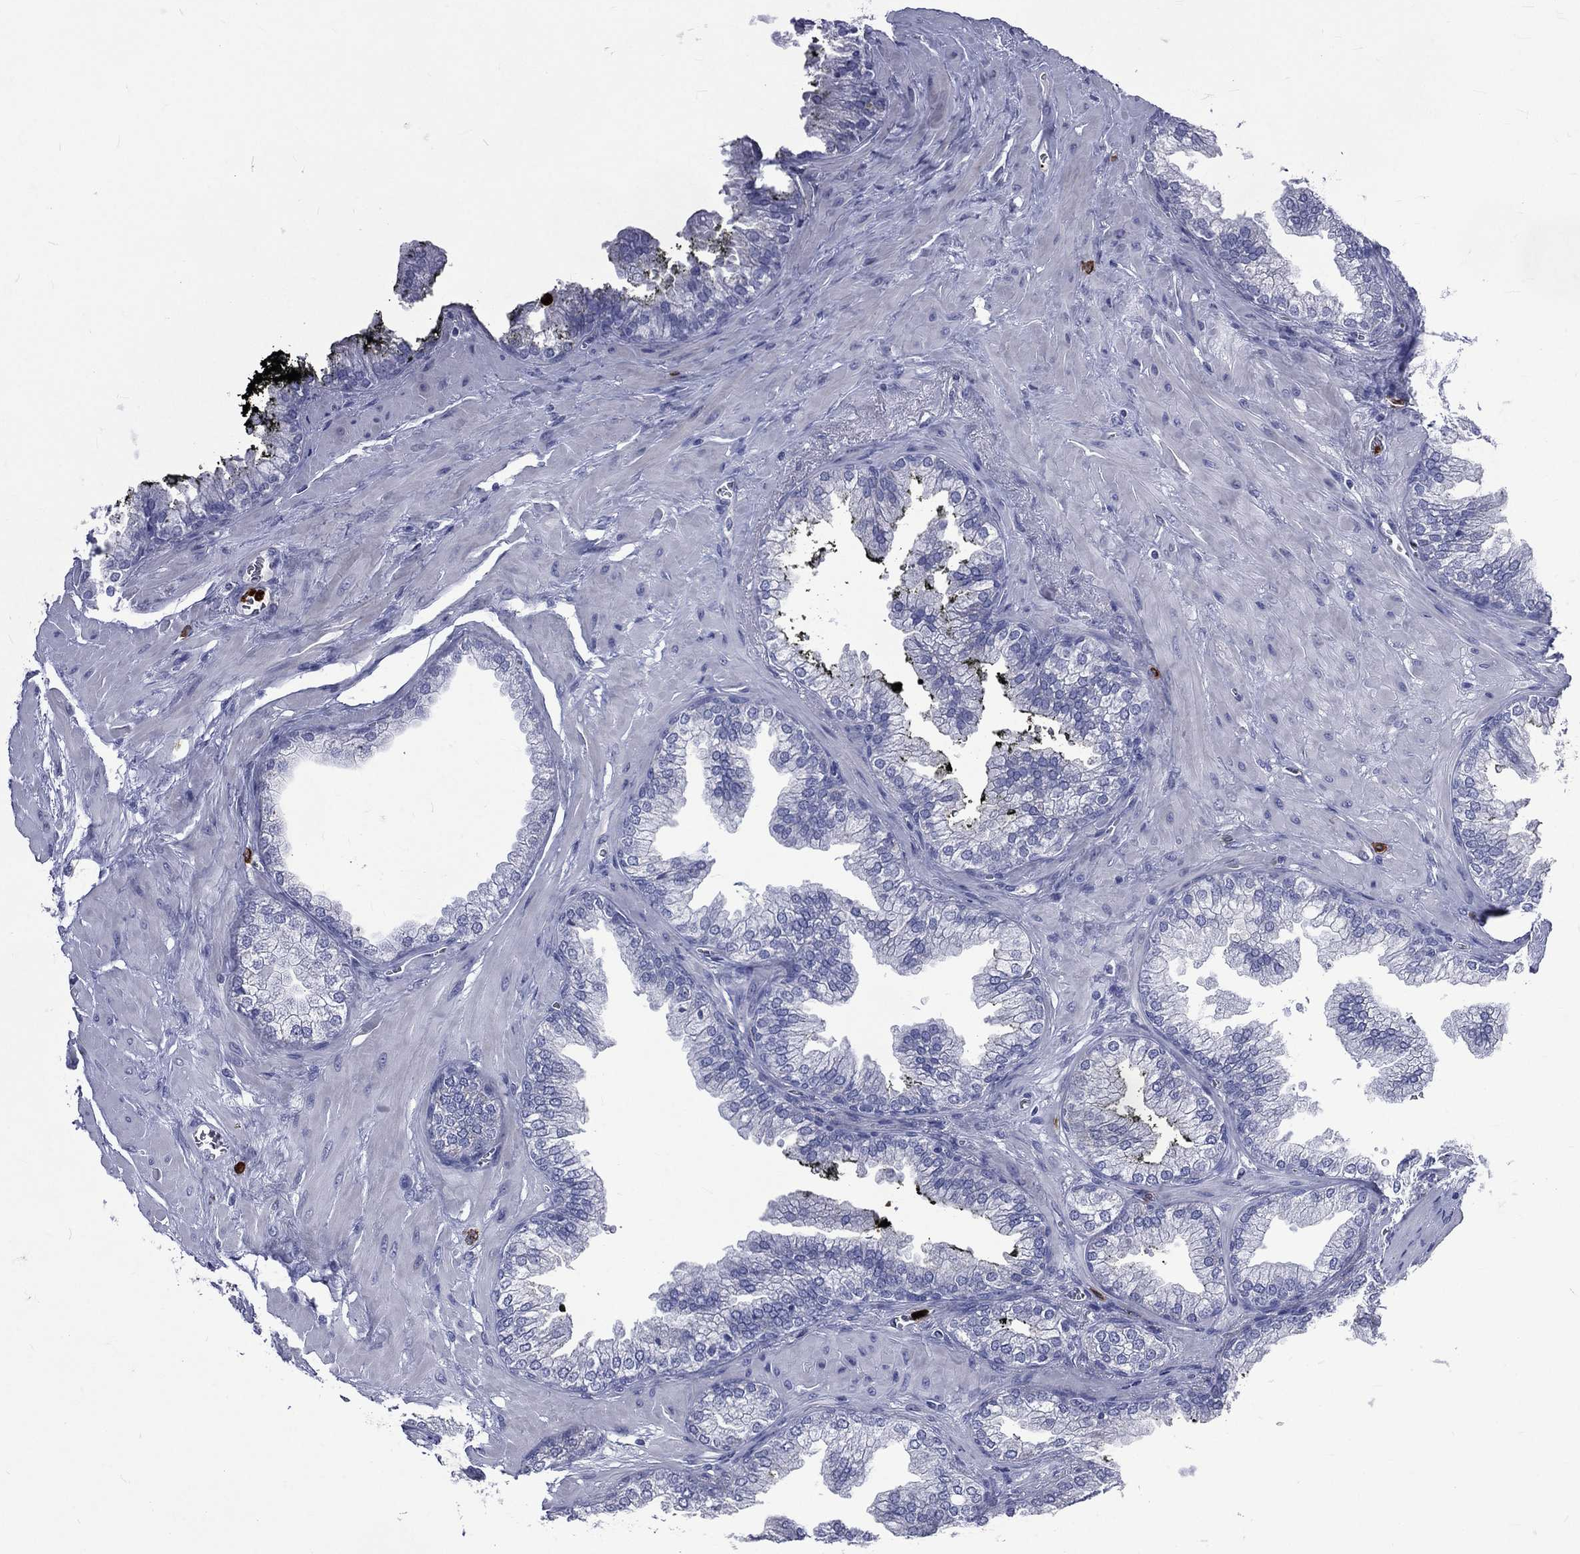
{"staining": {"intensity": "negative", "quantity": "none", "location": "none"}, "tissue": "prostate cancer", "cell_type": "Tumor cells", "image_type": "cancer", "snomed": [{"axis": "morphology", "description": "Adenocarcinoma, Low grade"}, {"axis": "topography", "description": "Prostate"}], "caption": "A high-resolution micrograph shows immunohistochemistry (IHC) staining of prostate low-grade adenocarcinoma, which shows no significant expression in tumor cells.", "gene": "ELANE", "patient": {"sex": "male", "age": 72}}